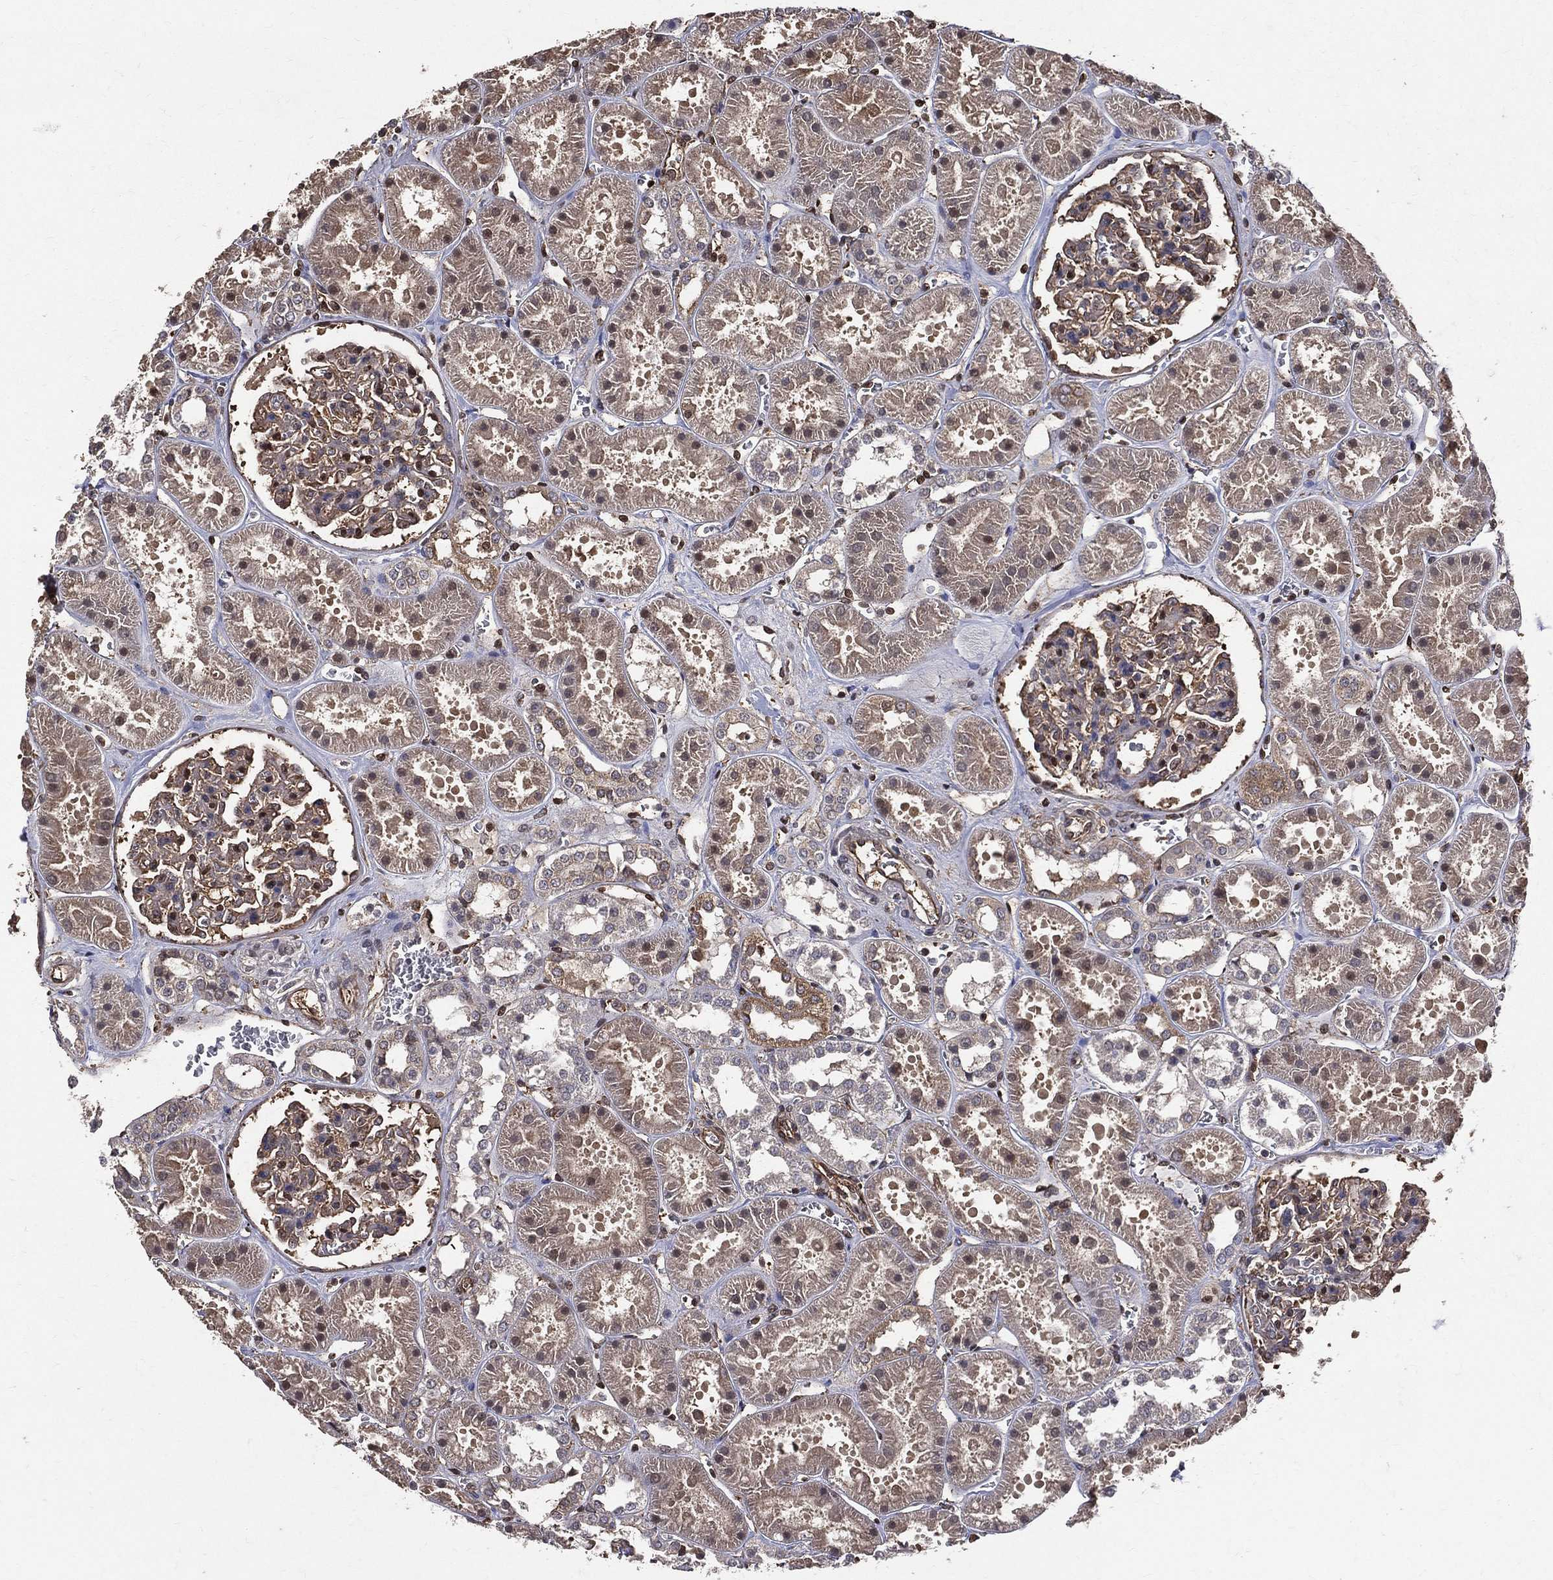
{"staining": {"intensity": "moderate", "quantity": "<25%", "location": "cytoplasmic/membranous"}, "tissue": "kidney", "cell_type": "Cells in glomeruli", "image_type": "normal", "snomed": [{"axis": "morphology", "description": "Normal tissue, NOS"}, {"axis": "topography", "description": "Kidney"}], "caption": "Moderate cytoplasmic/membranous expression is present in approximately <25% of cells in glomeruli in unremarkable kidney. (Stains: DAB in brown, nuclei in blue, Microscopy: brightfield microscopy at high magnification).", "gene": "DPYSL2", "patient": {"sex": "female", "age": 41}}